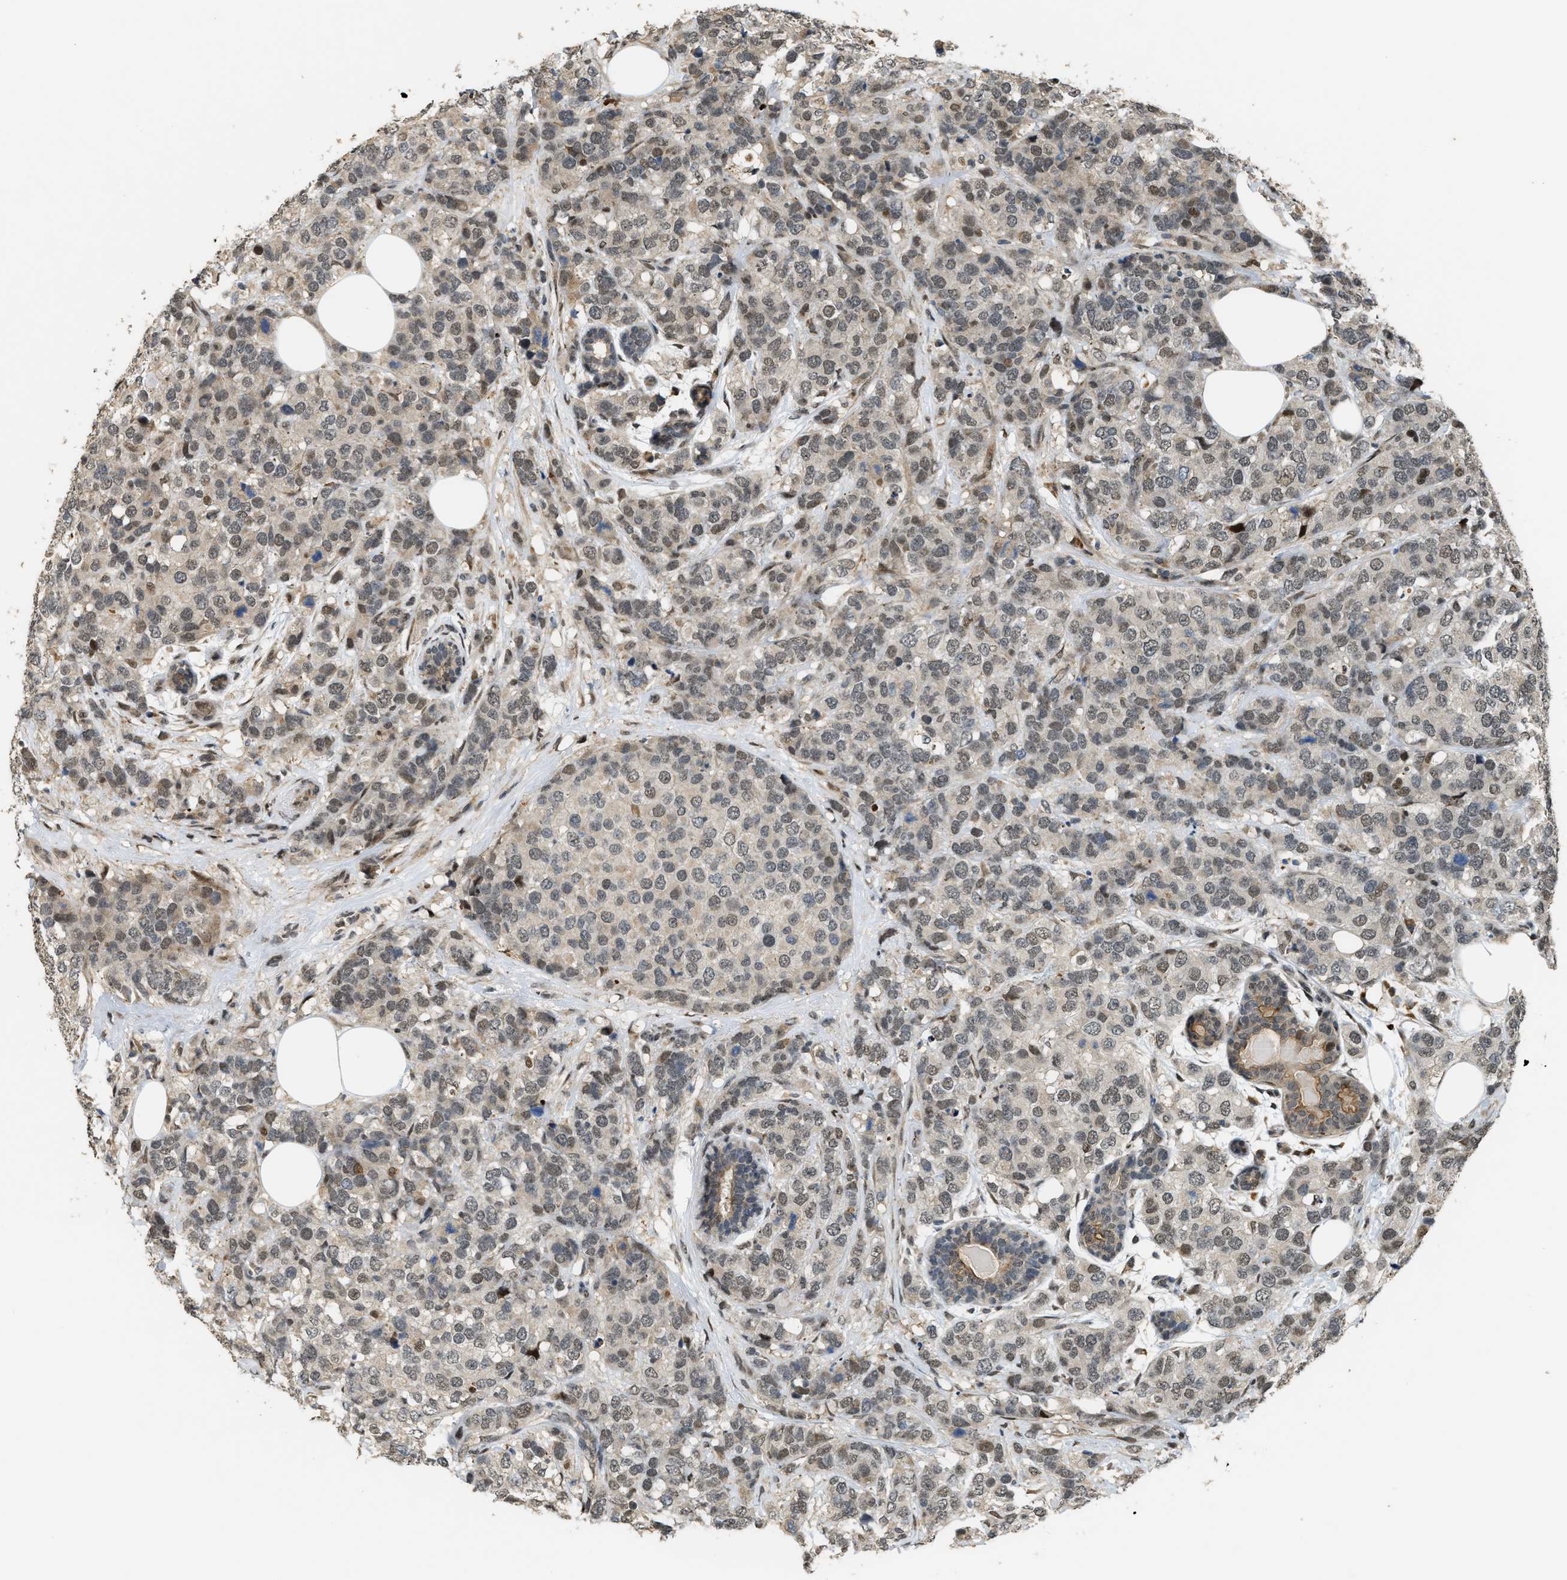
{"staining": {"intensity": "weak", "quantity": "25%-75%", "location": "nuclear"}, "tissue": "breast cancer", "cell_type": "Tumor cells", "image_type": "cancer", "snomed": [{"axis": "morphology", "description": "Lobular carcinoma"}, {"axis": "topography", "description": "Breast"}], "caption": "Immunohistochemical staining of human breast cancer (lobular carcinoma) demonstrates low levels of weak nuclear staining in approximately 25%-75% of tumor cells.", "gene": "SERTAD2", "patient": {"sex": "female", "age": 59}}